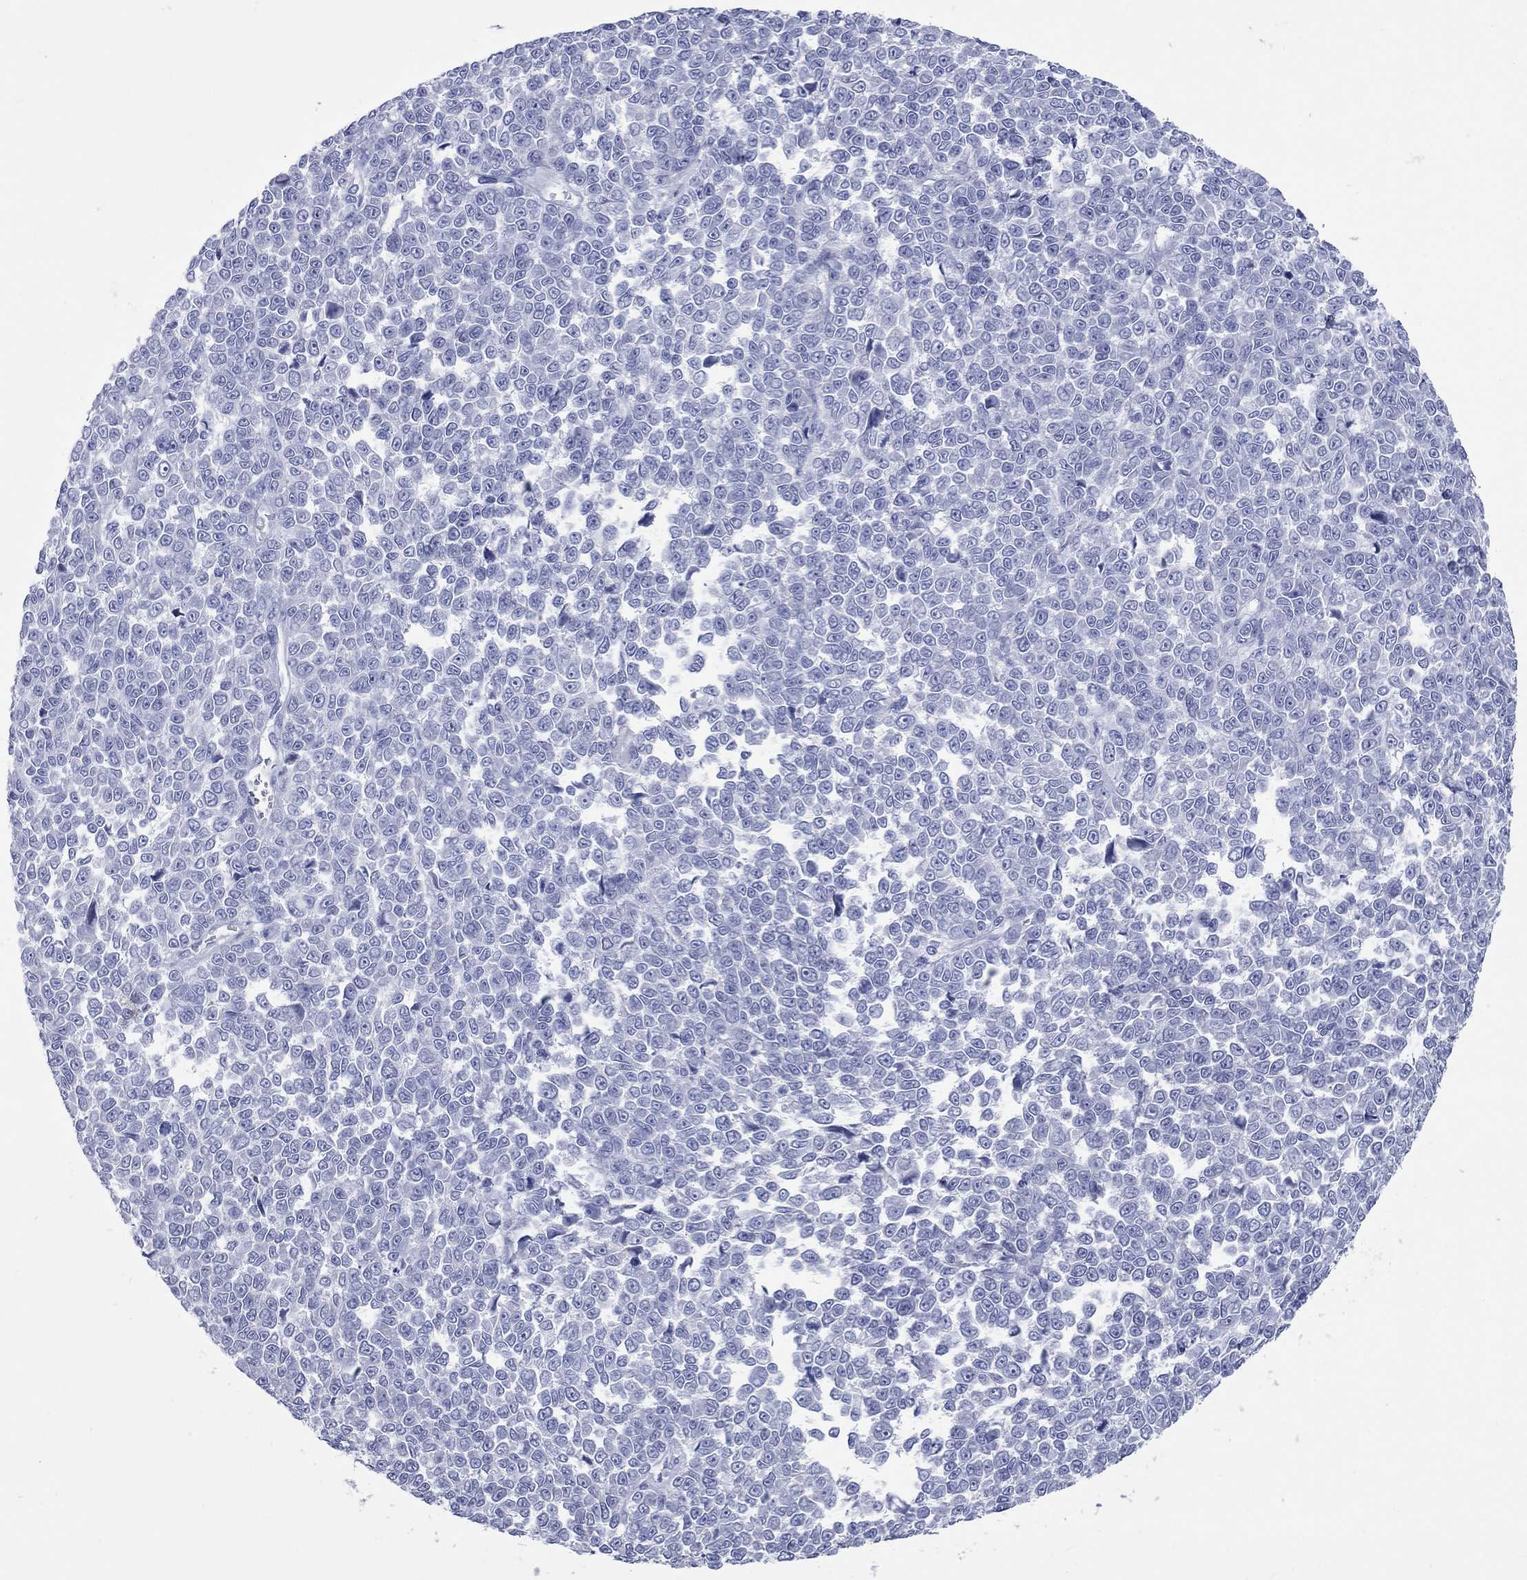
{"staining": {"intensity": "negative", "quantity": "none", "location": "none"}, "tissue": "melanoma", "cell_type": "Tumor cells", "image_type": "cancer", "snomed": [{"axis": "morphology", "description": "Malignant melanoma, NOS"}, {"axis": "topography", "description": "Skin"}], "caption": "Melanoma was stained to show a protein in brown. There is no significant staining in tumor cells.", "gene": "CCNA1", "patient": {"sex": "female", "age": 95}}